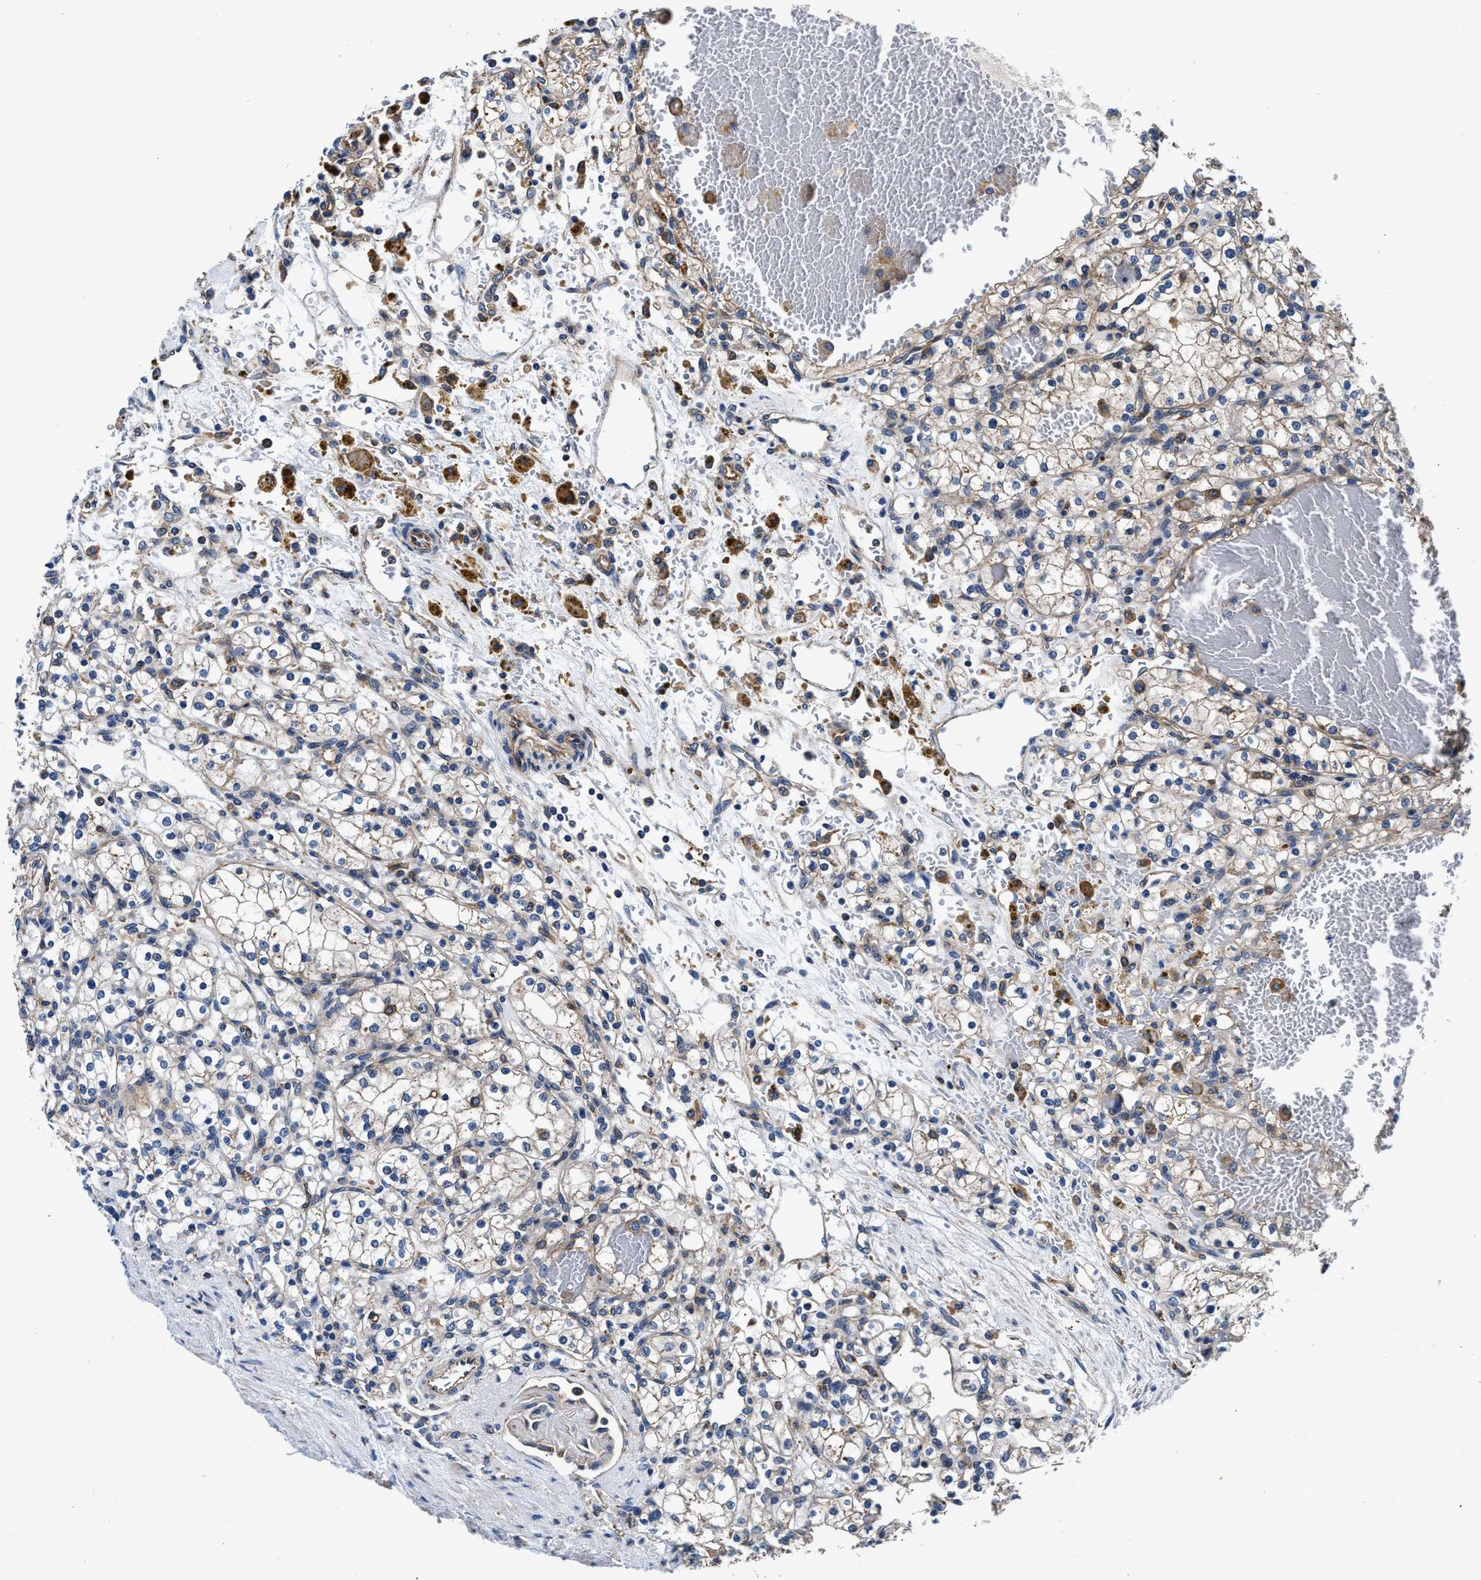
{"staining": {"intensity": "weak", "quantity": ">75%", "location": "cytoplasmic/membranous"}, "tissue": "renal cancer", "cell_type": "Tumor cells", "image_type": "cancer", "snomed": [{"axis": "morphology", "description": "Normal tissue, NOS"}, {"axis": "morphology", "description": "Adenocarcinoma, NOS"}, {"axis": "topography", "description": "Kidney"}], "caption": "Protein analysis of renal cancer tissue displays weak cytoplasmic/membranous positivity in approximately >75% of tumor cells.", "gene": "PPP1R9B", "patient": {"sex": "female", "age": 55}}